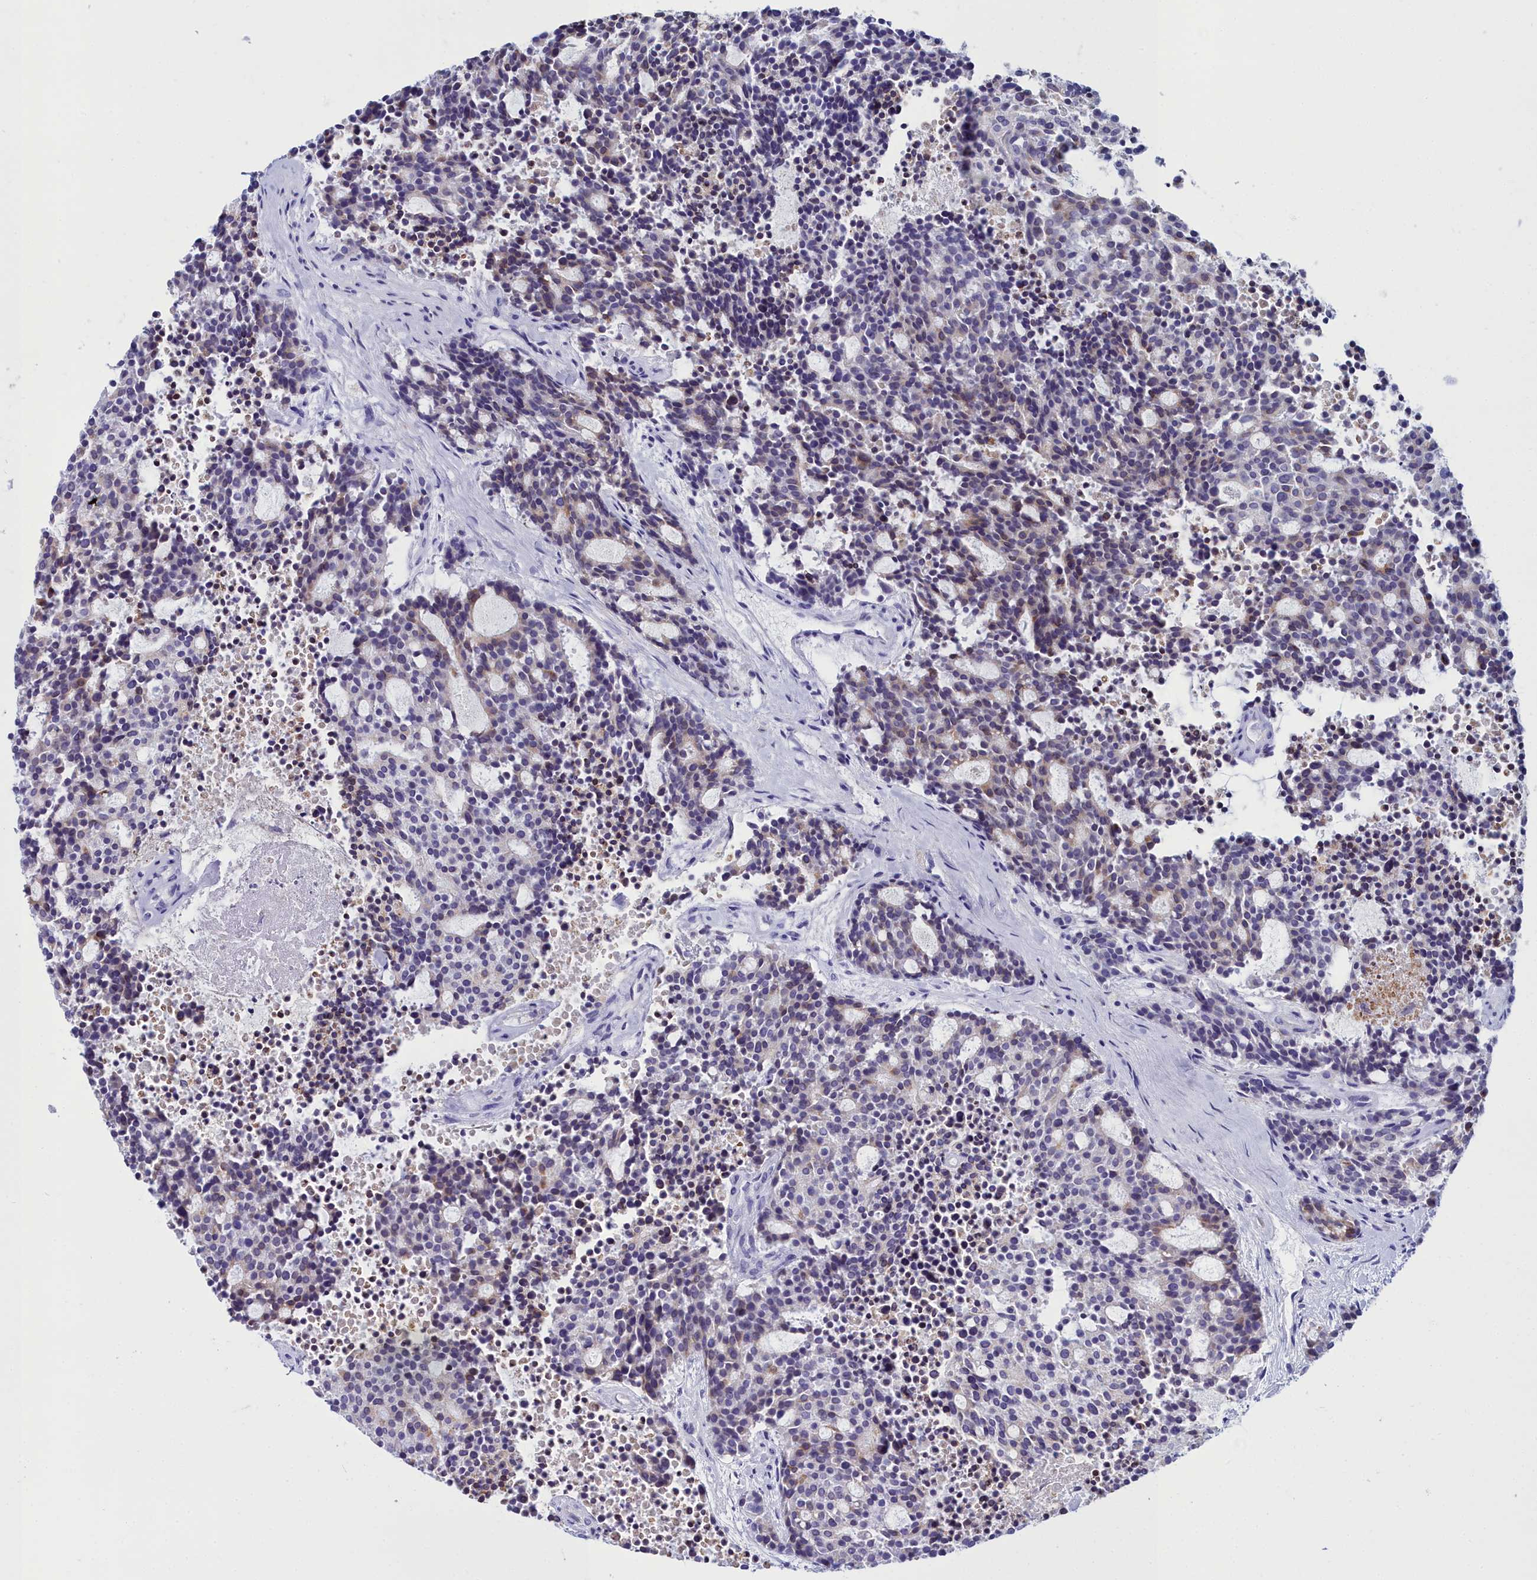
{"staining": {"intensity": "weak", "quantity": "<25%", "location": "cytoplasmic/membranous"}, "tissue": "carcinoid", "cell_type": "Tumor cells", "image_type": "cancer", "snomed": [{"axis": "morphology", "description": "Carcinoid, malignant, NOS"}, {"axis": "topography", "description": "Pancreas"}], "caption": "Immunohistochemical staining of carcinoid displays no significant positivity in tumor cells.", "gene": "ELAPOR2", "patient": {"sex": "female", "age": 54}}